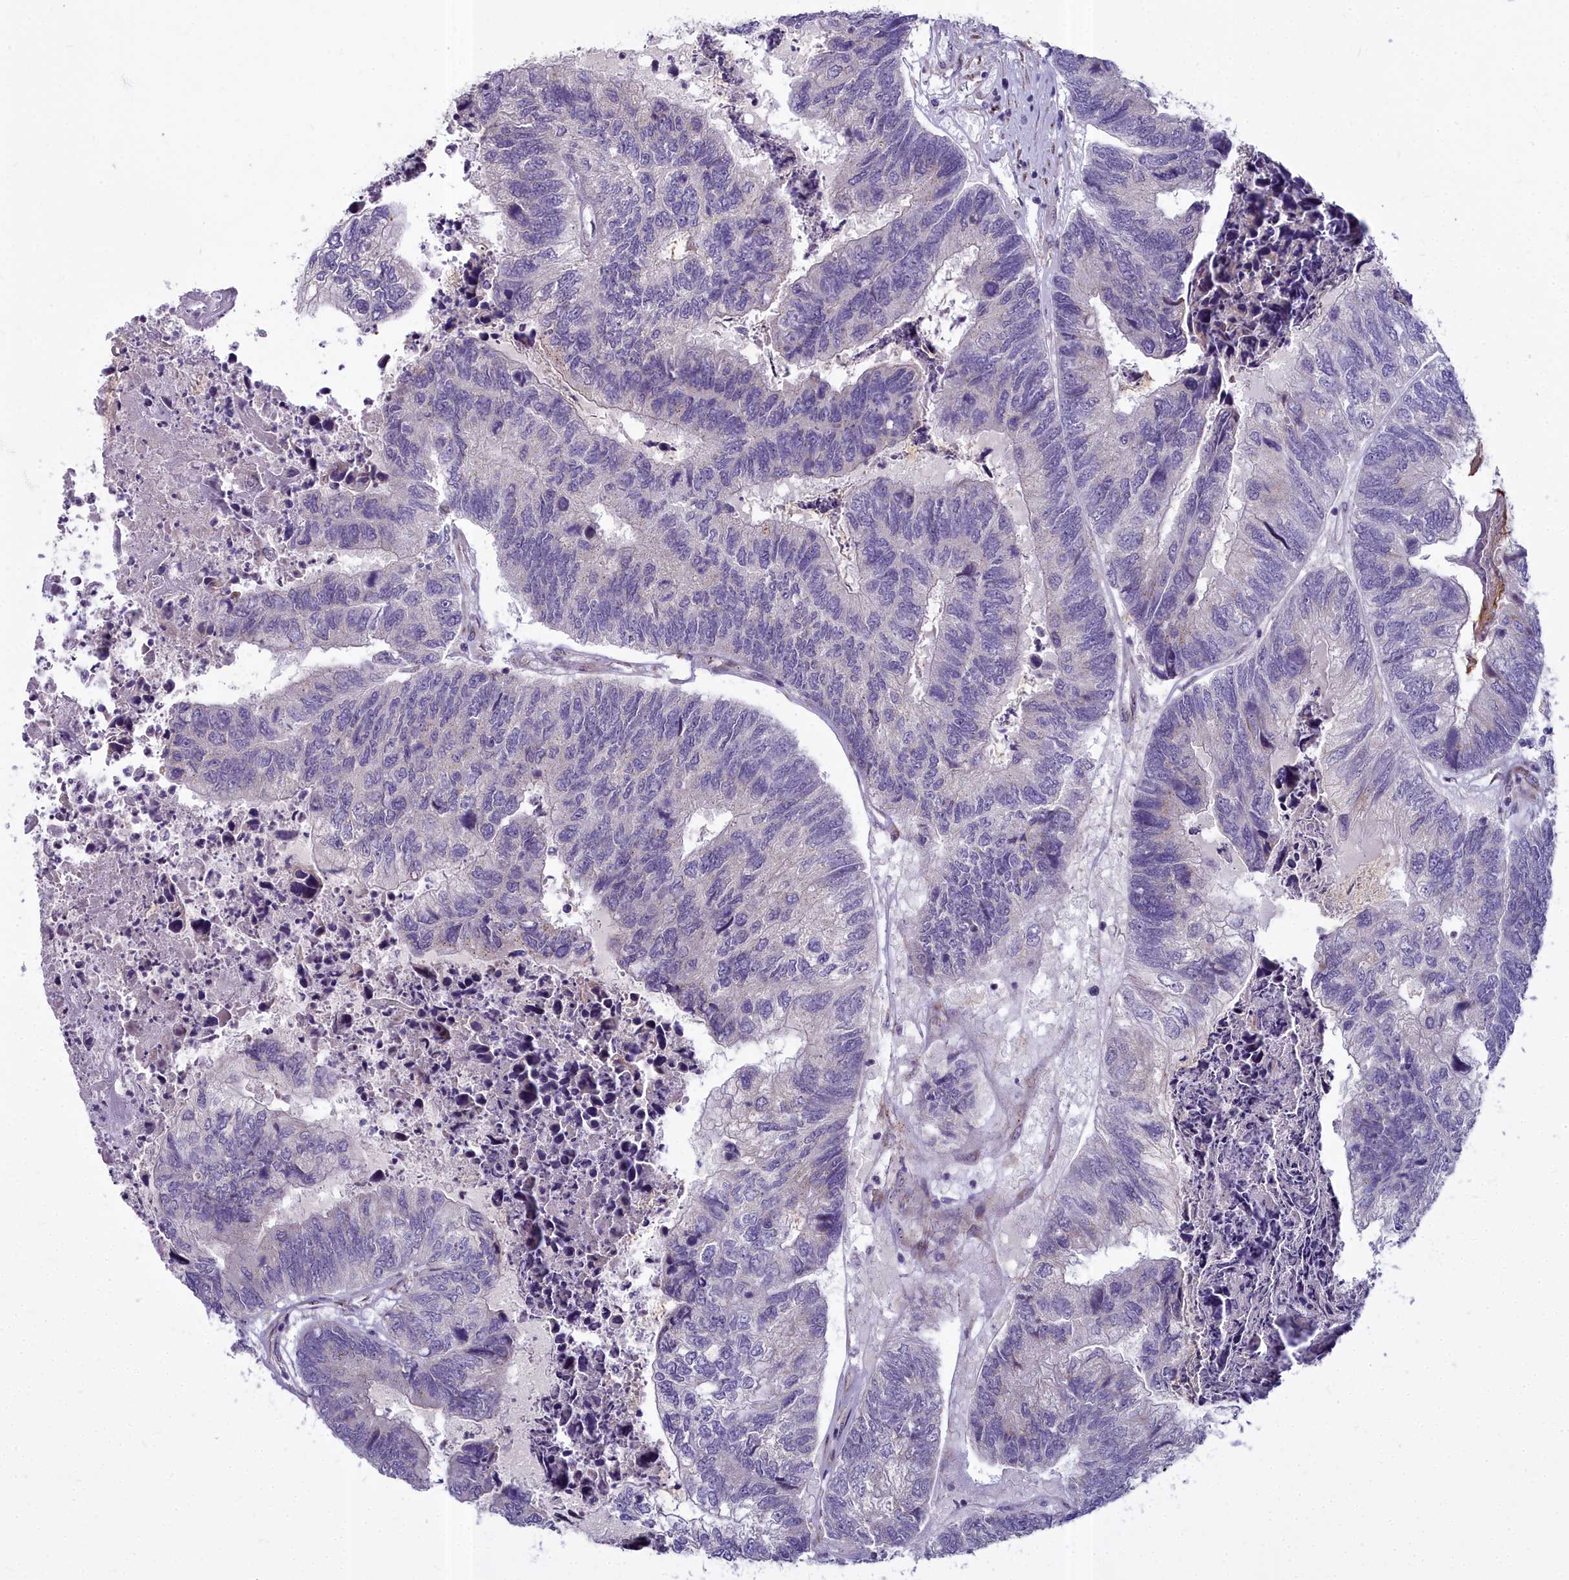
{"staining": {"intensity": "negative", "quantity": "none", "location": "none"}, "tissue": "colorectal cancer", "cell_type": "Tumor cells", "image_type": "cancer", "snomed": [{"axis": "morphology", "description": "Adenocarcinoma, NOS"}, {"axis": "topography", "description": "Colon"}], "caption": "Colorectal adenocarcinoma was stained to show a protein in brown. There is no significant positivity in tumor cells.", "gene": "WDPCP", "patient": {"sex": "female", "age": 67}}